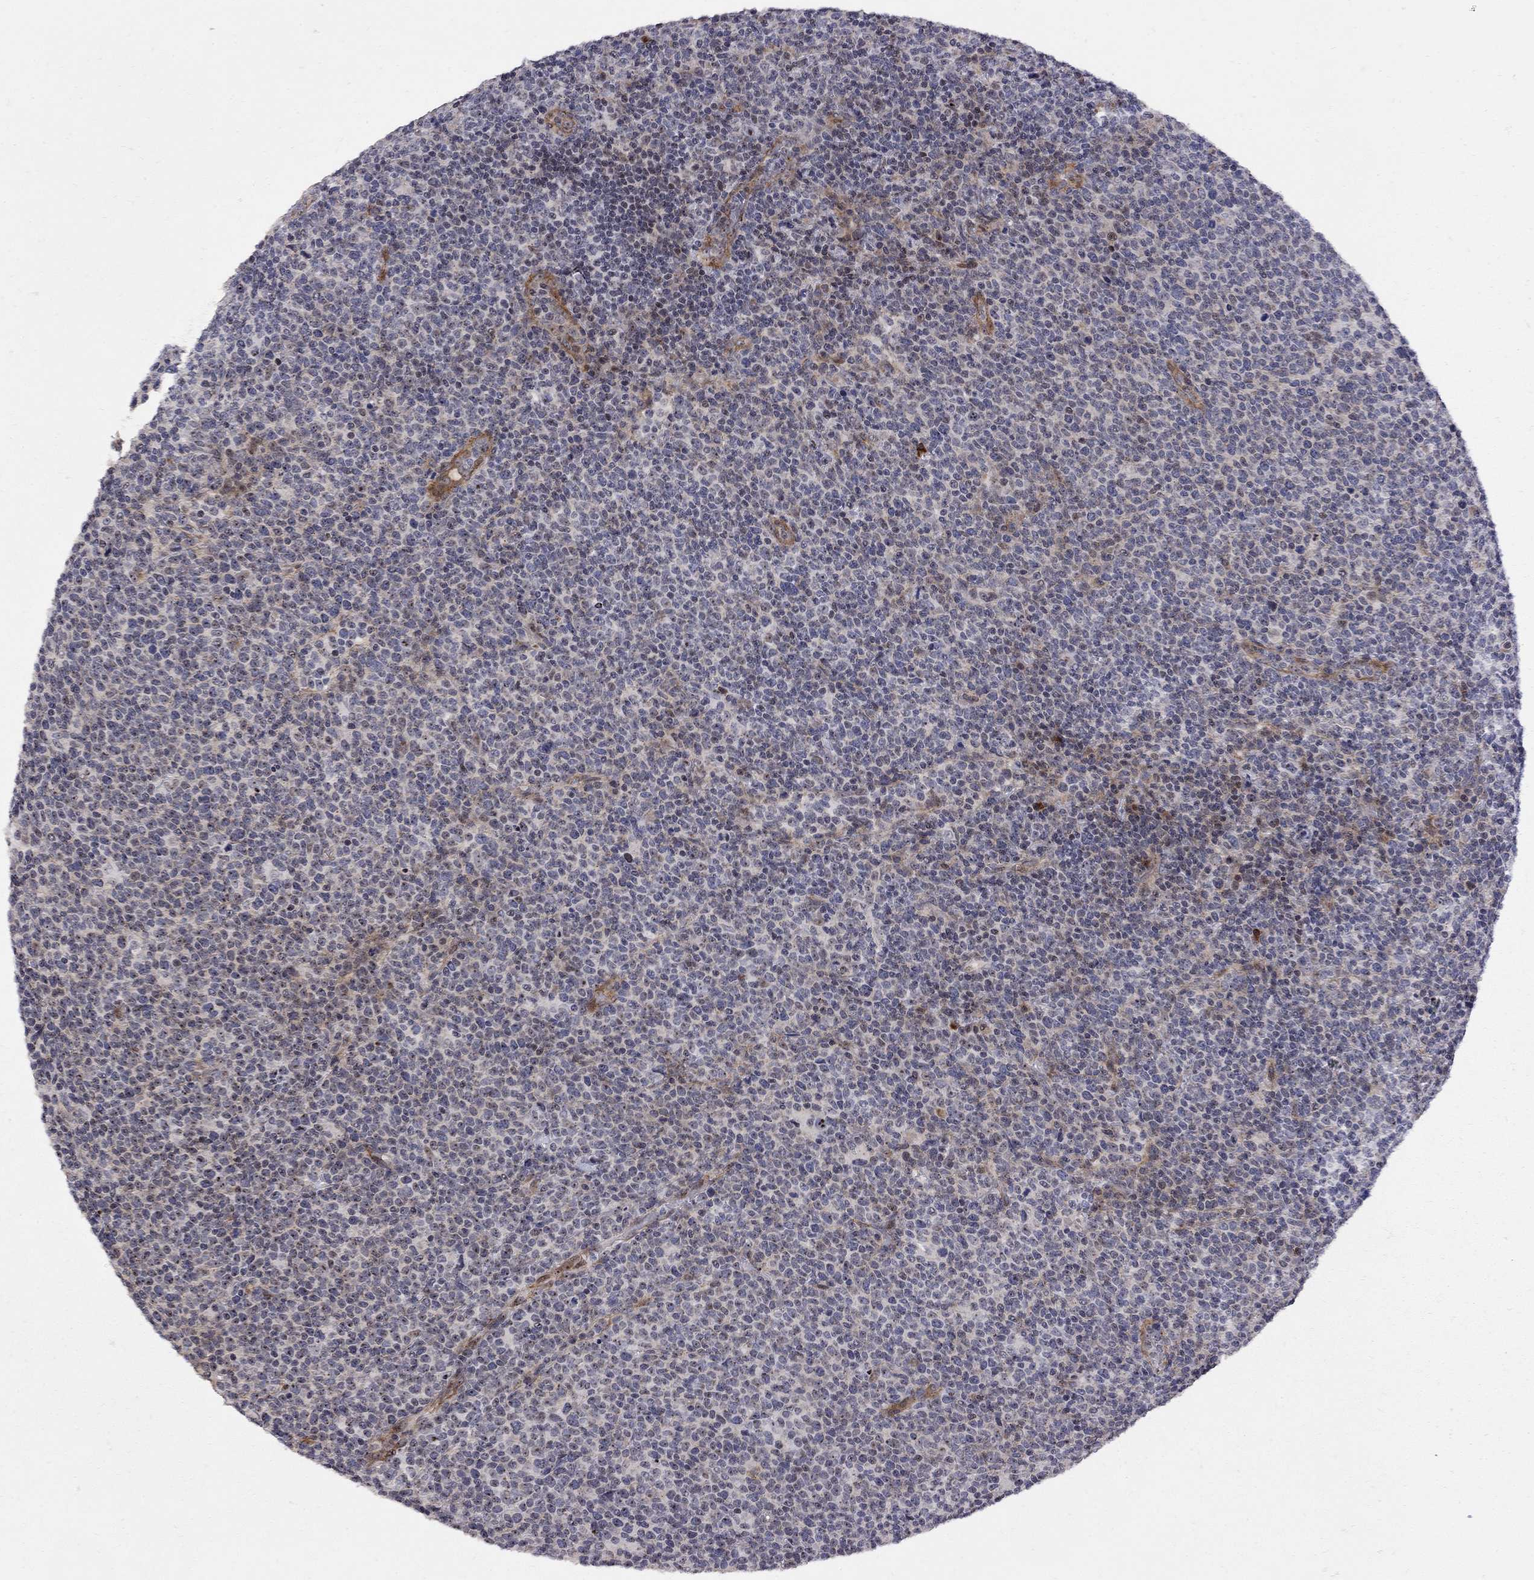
{"staining": {"intensity": "moderate", "quantity": "<25%", "location": "nuclear"}, "tissue": "lymphoma", "cell_type": "Tumor cells", "image_type": "cancer", "snomed": [{"axis": "morphology", "description": "Malignant lymphoma, non-Hodgkin's type, High grade"}, {"axis": "topography", "description": "Lymph node"}], "caption": "Immunohistochemical staining of human lymphoma exhibits low levels of moderate nuclear staining in about <25% of tumor cells. (IHC, brightfield microscopy, high magnification).", "gene": "DHX33", "patient": {"sex": "male", "age": 61}}